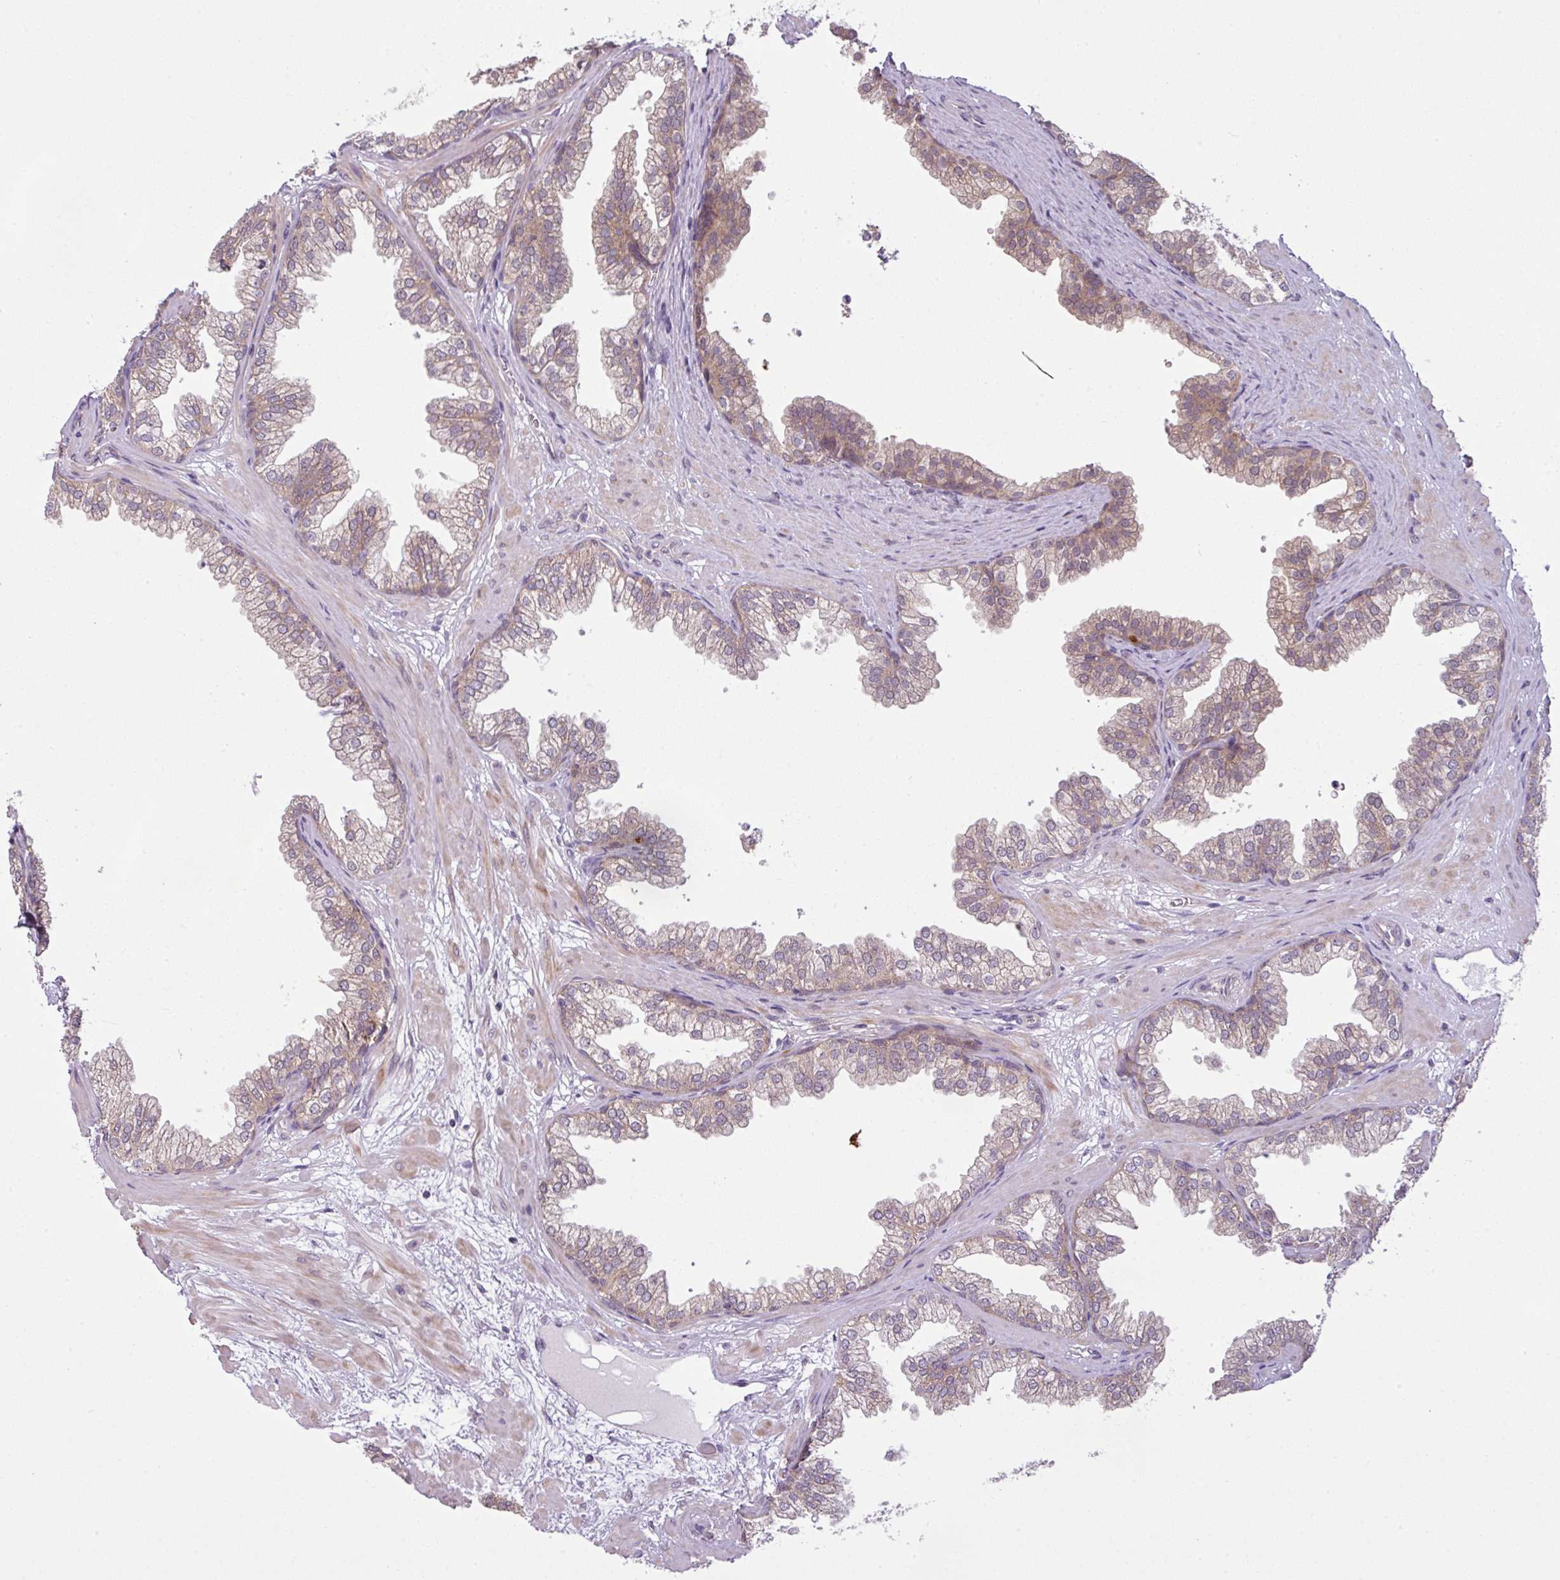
{"staining": {"intensity": "weak", "quantity": "25%-75%", "location": "cytoplasmic/membranous"}, "tissue": "prostate", "cell_type": "Glandular cells", "image_type": "normal", "snomed": [{"axis": "morphology", "description": "Normal tissue, NOS"}, {"axis": "topography", "description": "Prostate"}], "caption": "Immunohistochemistry (IHC) (DAB) staining of unremarkable prostate reveals weak cytoplasmic/membranous protein staining in approximately 25%-75% of glandular cells.", "gene": "DERPC", "patient": {"sex": "male", "age": 37}}